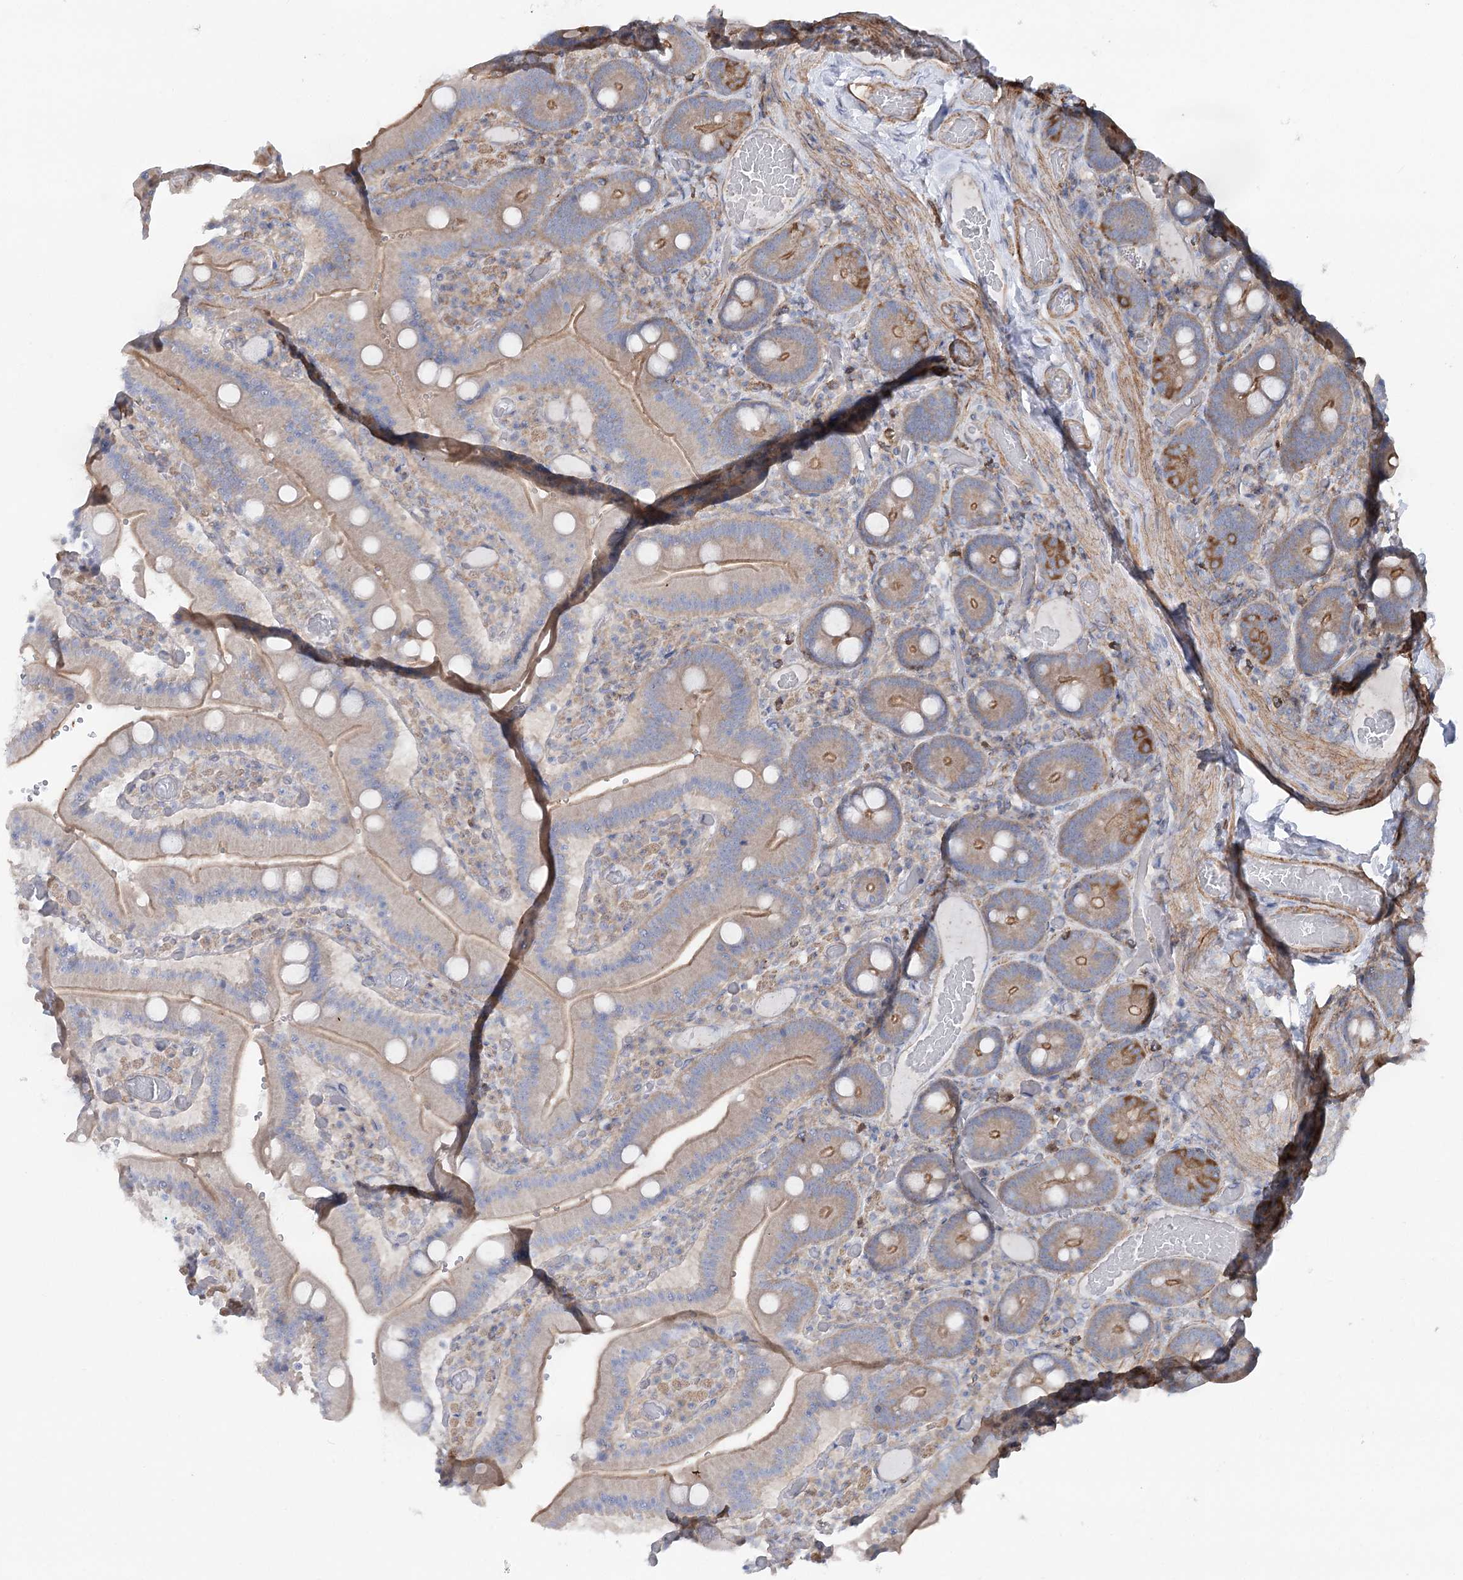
{"staining": {"intensity": "moderate", "quantity": "<25%", "location": "cytoplasmic/membranous"}, "tissue": "duodenum", "cell_type": "Glandular cells", "image_type": "normal", "snomed": [{"axis": "morphology", "description": "Normal tissue, NOS"}, {"axis": "topography", "description": "Duodenum"}], "caption": "A high-resolution micrograph shows immunohistochemistry staining of normal duodenum, which exhibits moderate cytoplasmic/membranous staining in approximately <25% of glandular cells.", "gene": "LARP1B", "patient": {"sex": "female", "age": 62}}